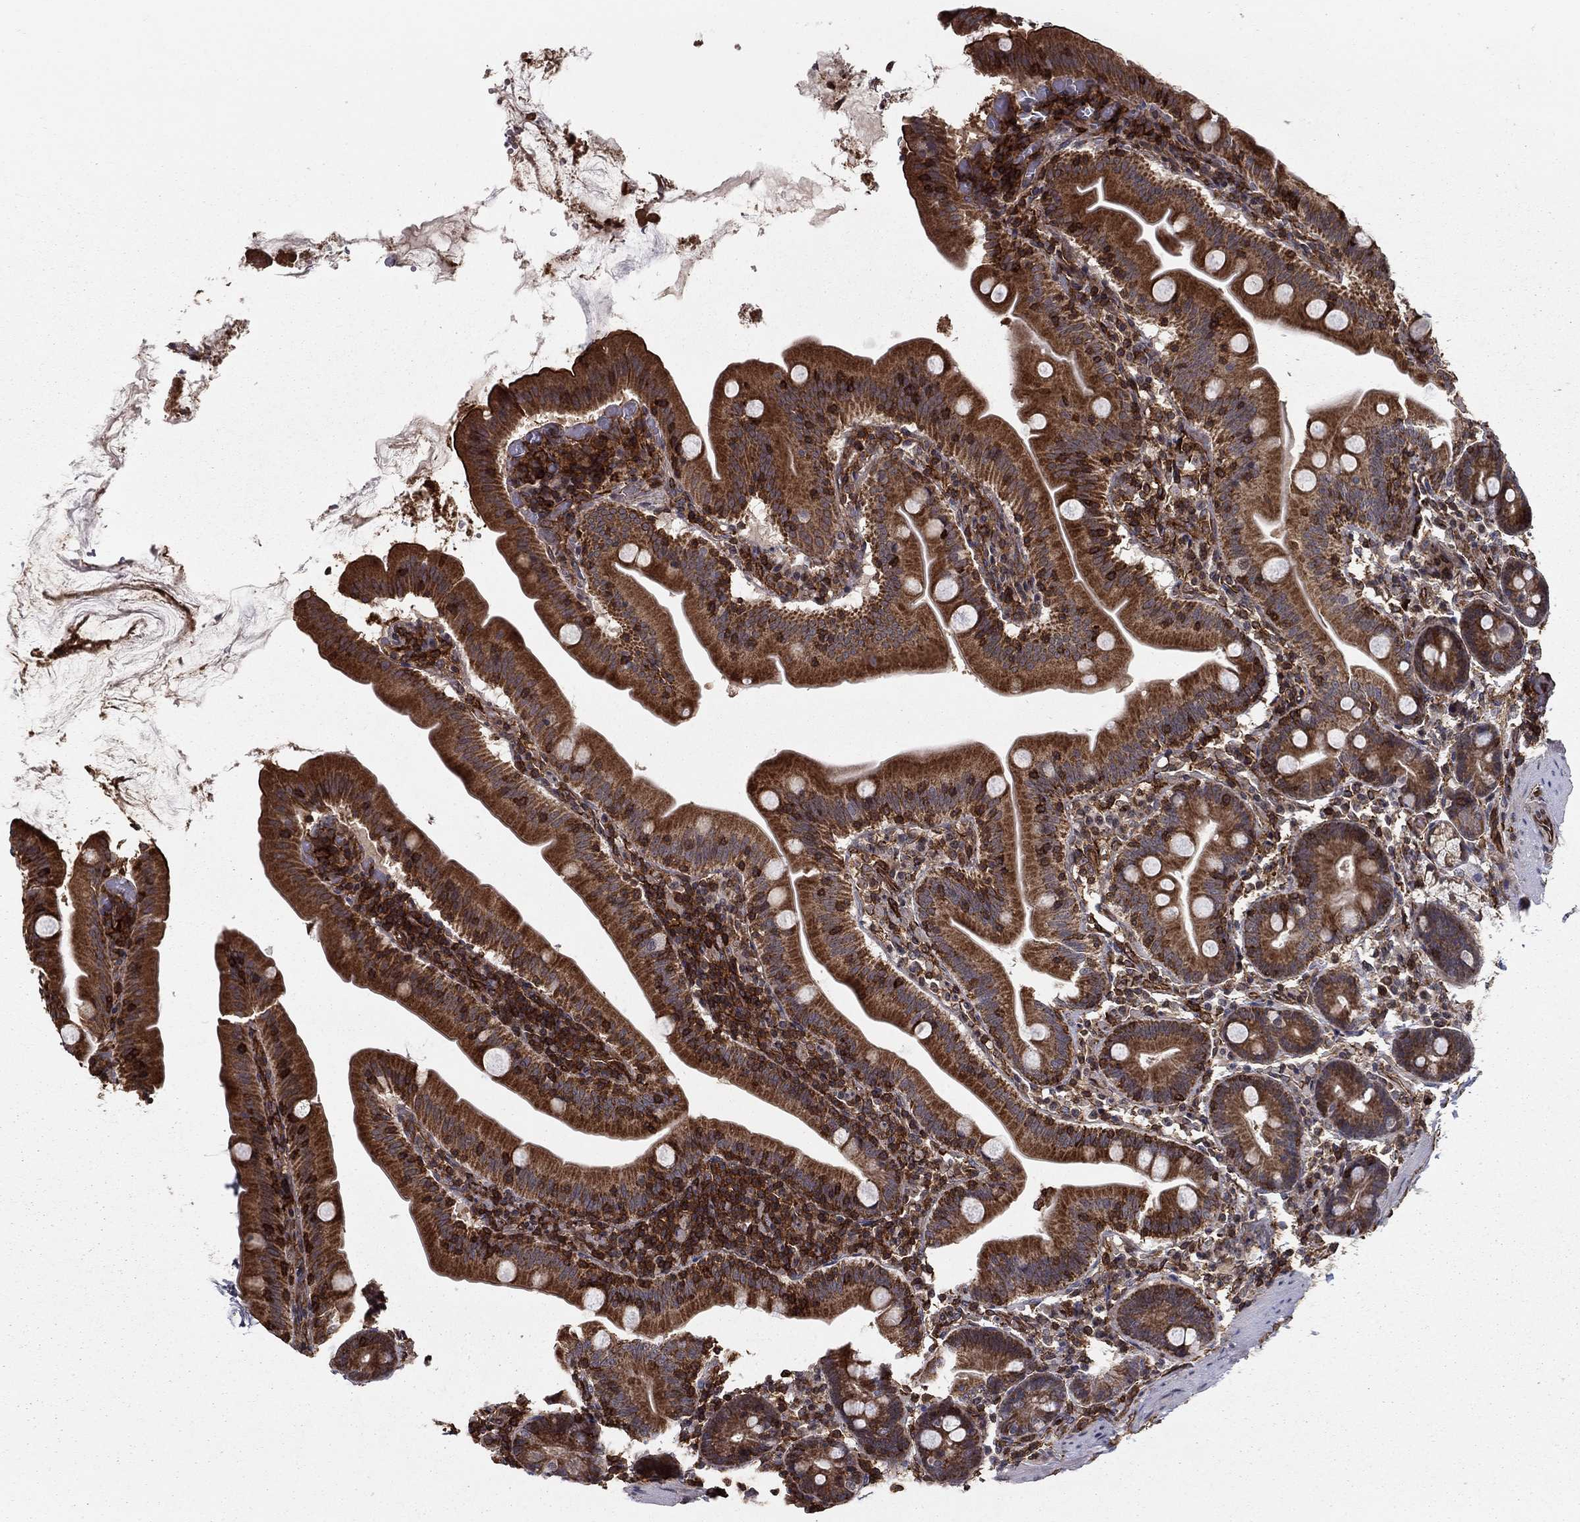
{"staining": {"intensity": "strong", "quantity": ">75%", "location": "cytoplasmic/membranous"}, "tissue": "small intestine", "cell_type": "Glandular cells", "image_type": "normal", "snomed": [{"axis": "morphology", "description": "Normal tissue, NOS"}, {"axis": "topography", "description": "Small intestine"}], "caption": "High-magnification brightfield microscopy of unremarkable small intestine stained with DAB (brown) and counterstained with hematoxylin (blue). glandular cells exhibit strong cytoplasmic/membranous expression is present in approximately>75% of cells.", "gene": "ADM", "patient": {"sex": "male", "age": 37}}